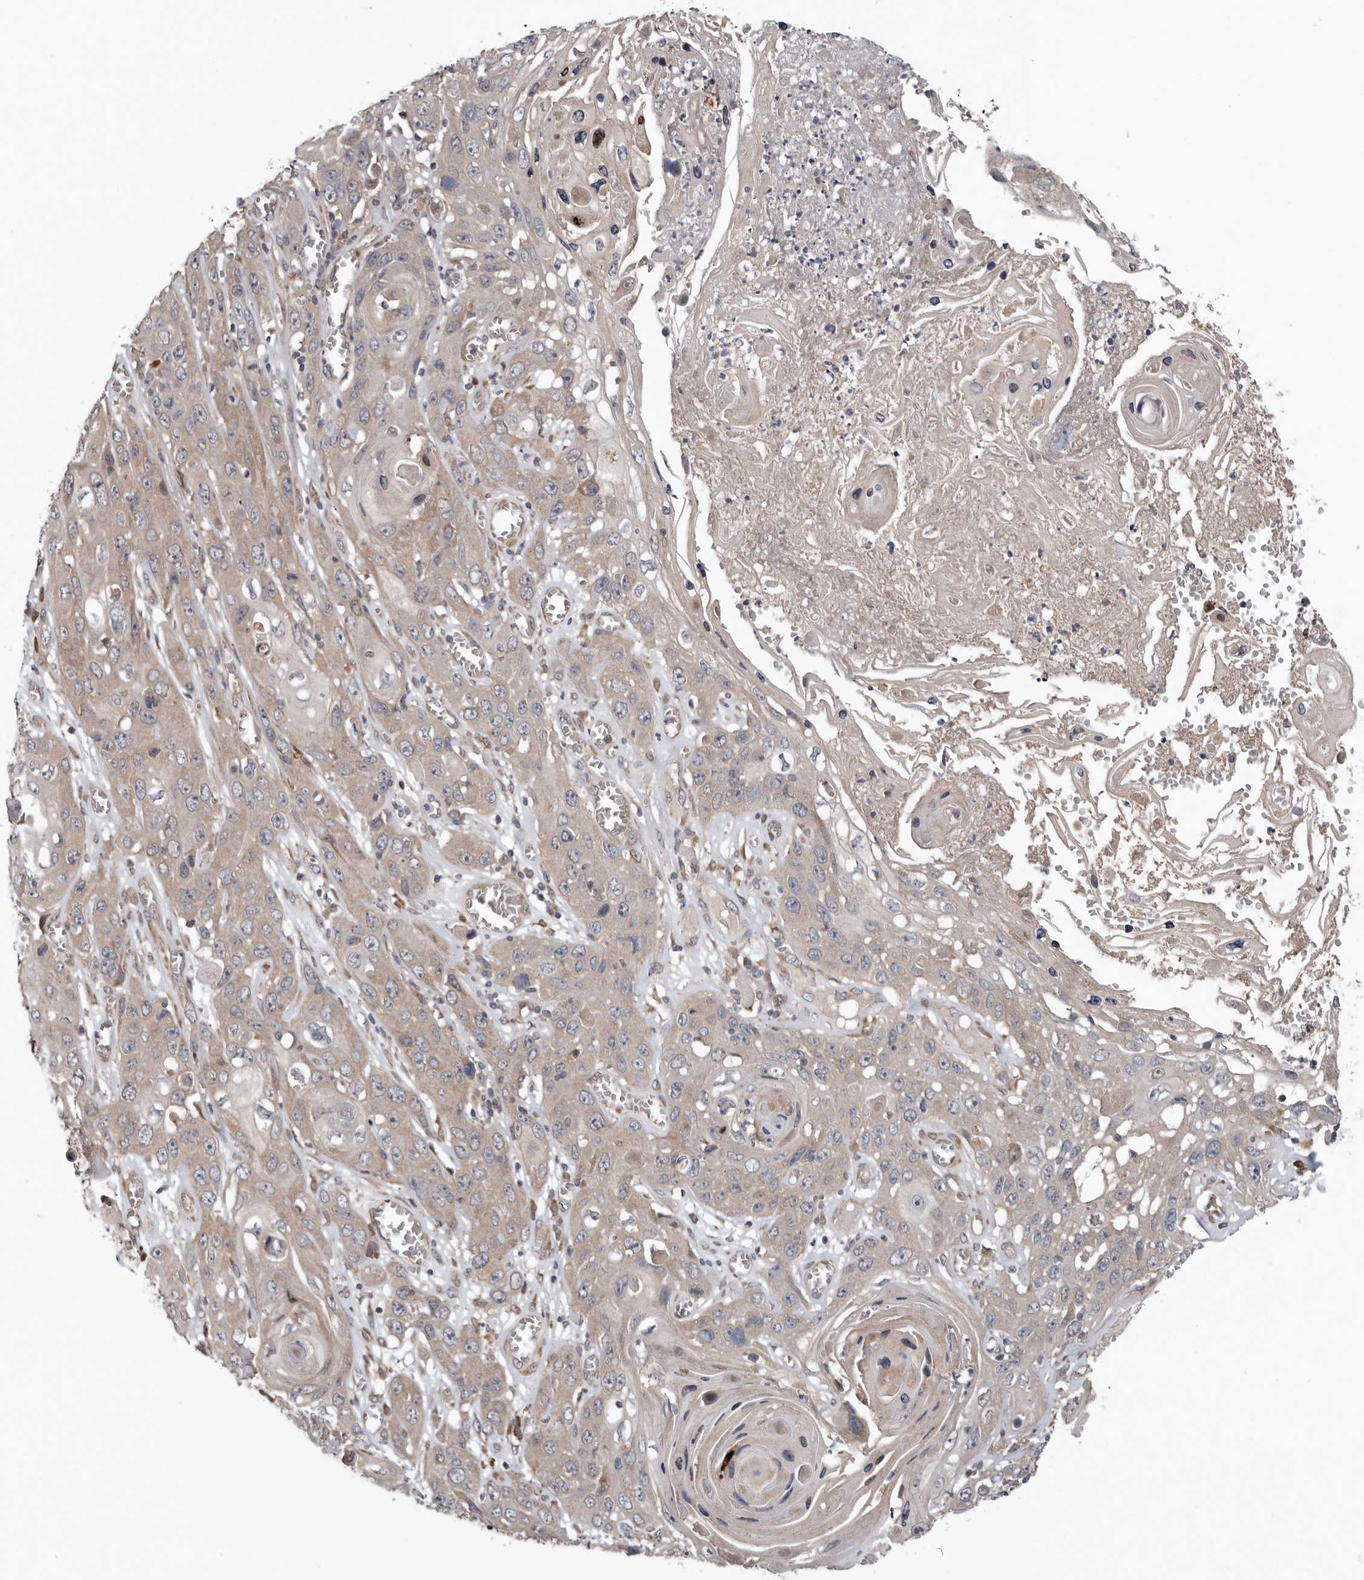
{"staining": {"intensity": "weak", "quantity": "25%-75%", "location": "cytoplasmic/membranous"}, "tissue": "skin cancer", "cell_type": "Tumor cells", "image_type": "cancer", "snomed": [{"axis": "morphology", "description": "Squamous cell carcinoma, NOS"}, {"axis": "topography", "description": "Skin"}], "caption": "Protein staining exhibits weak cytoplasmic/membranous expression in approximately 25%-75% of tumor cells in squamous cell carcinoma (skin).", "gene": "CHML", "patient": {"sex": "male", "age": 55}}